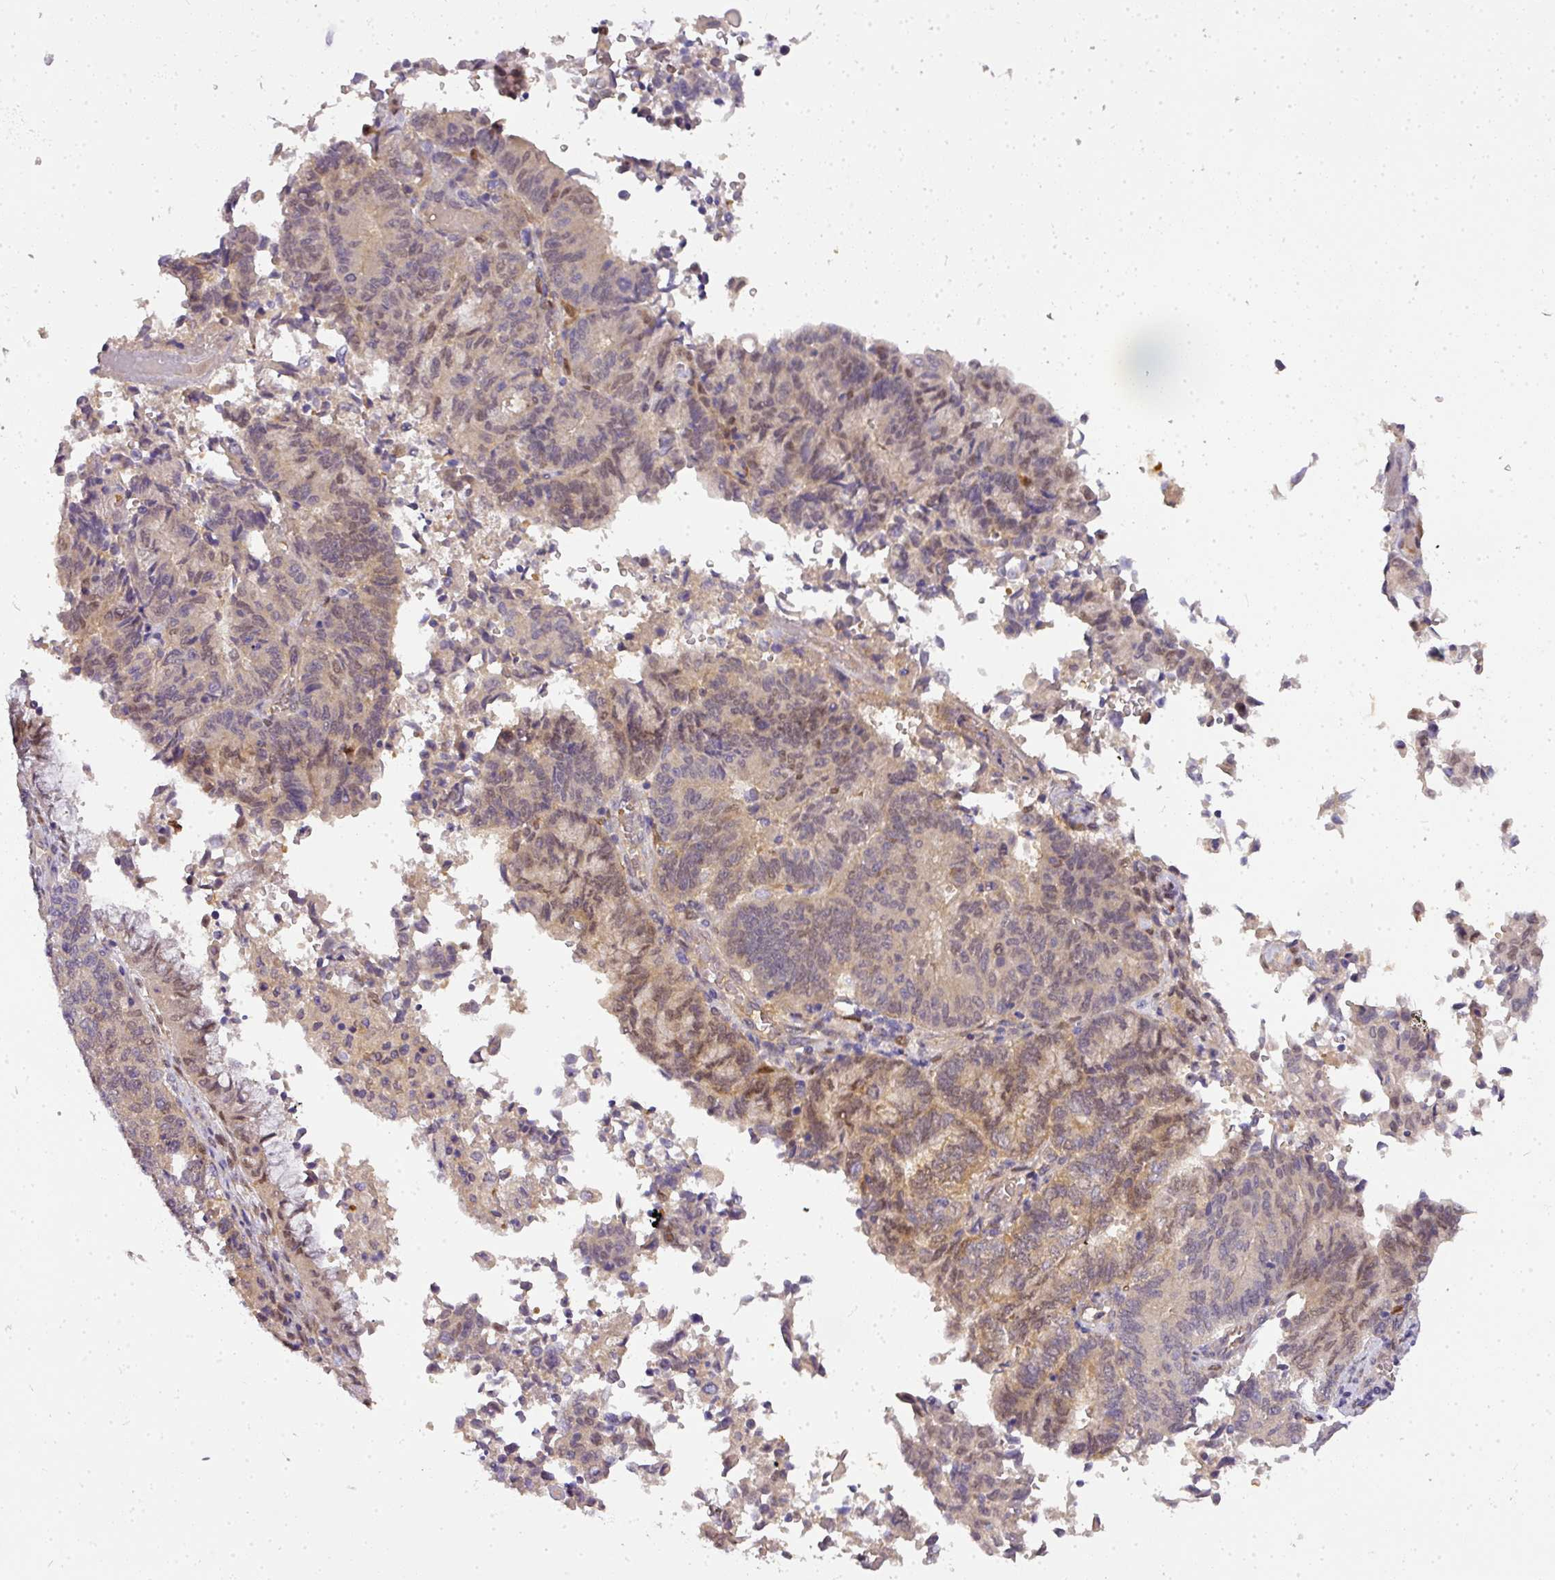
{"staining": {"intensity": "weak", "quantity": "<25%", "location": "cytoplasmic/membranous"}, "tissue": "endometrial cancer", "cell_type": "Tumor cells", "image_type": "cancer", "snomed": [{"axis": "morphology", "description": "Adenocarcinoma, NOS"}, {"axis": "topography", "description": "Endometrium"}], "caption": "Human endometrial adenocarcinoma stained for a protein using immunohistochemistry shows no expression in tumor cells.", "gene": "ADH5", "patient": {"sex": "female", "age": 80}}